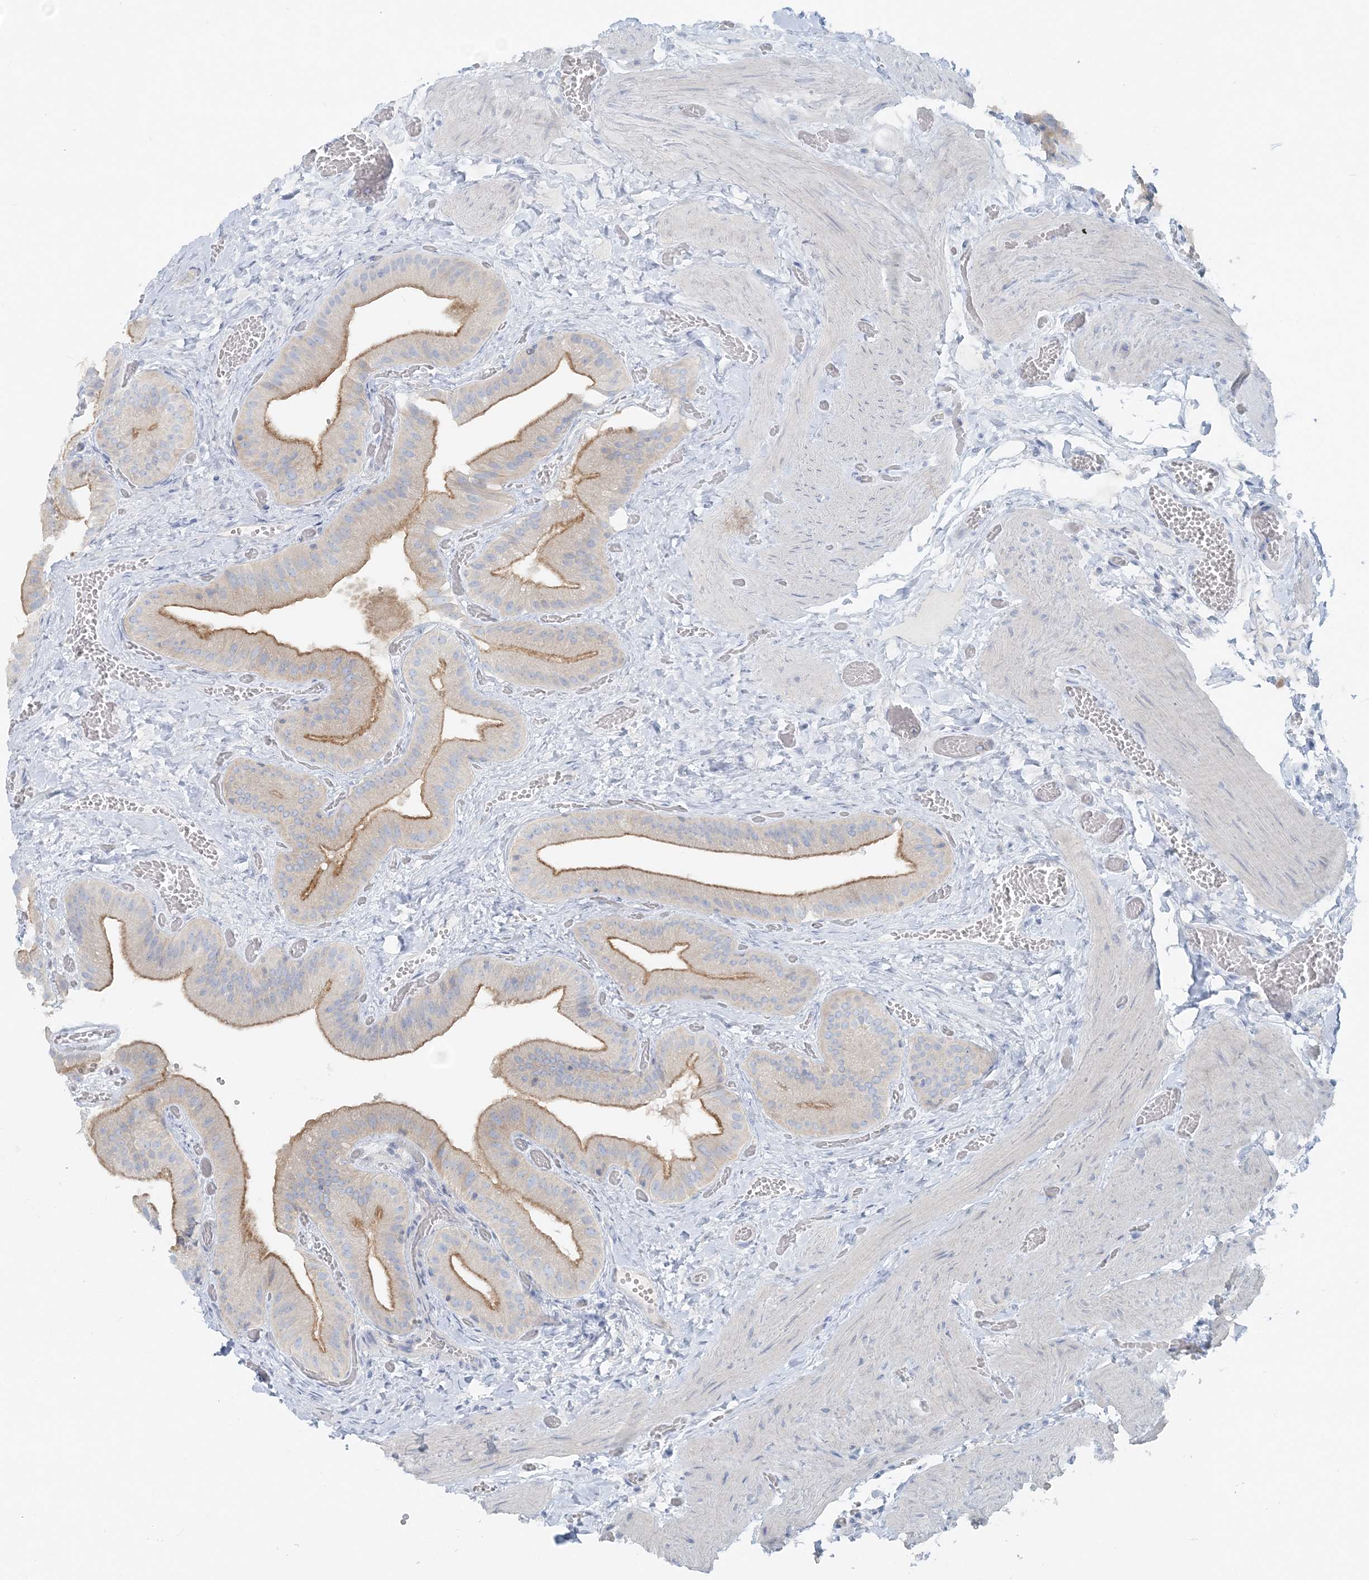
{"staining": {"intensity": "moderate", "quantity": ">75%", "location": "cytoplasmic/membranous"}, "tissue": "gallbladder", "cell_type": "Glandular cells", "image_type": "normal", "snomed": [{"axis": "morphology", "description": "Normal tissue, NOS"}, {"axis": "topography", "description": "Gallbladder"}], "caption": "Immunohistochemical staining of normal human gallbladder demonstrates >75% levels of moderate cytoplasmic/membranous protein staining in about >75% of glandular cells.", "gene": "ATP11A", "patient": {"sex": "female", "age": 64}}